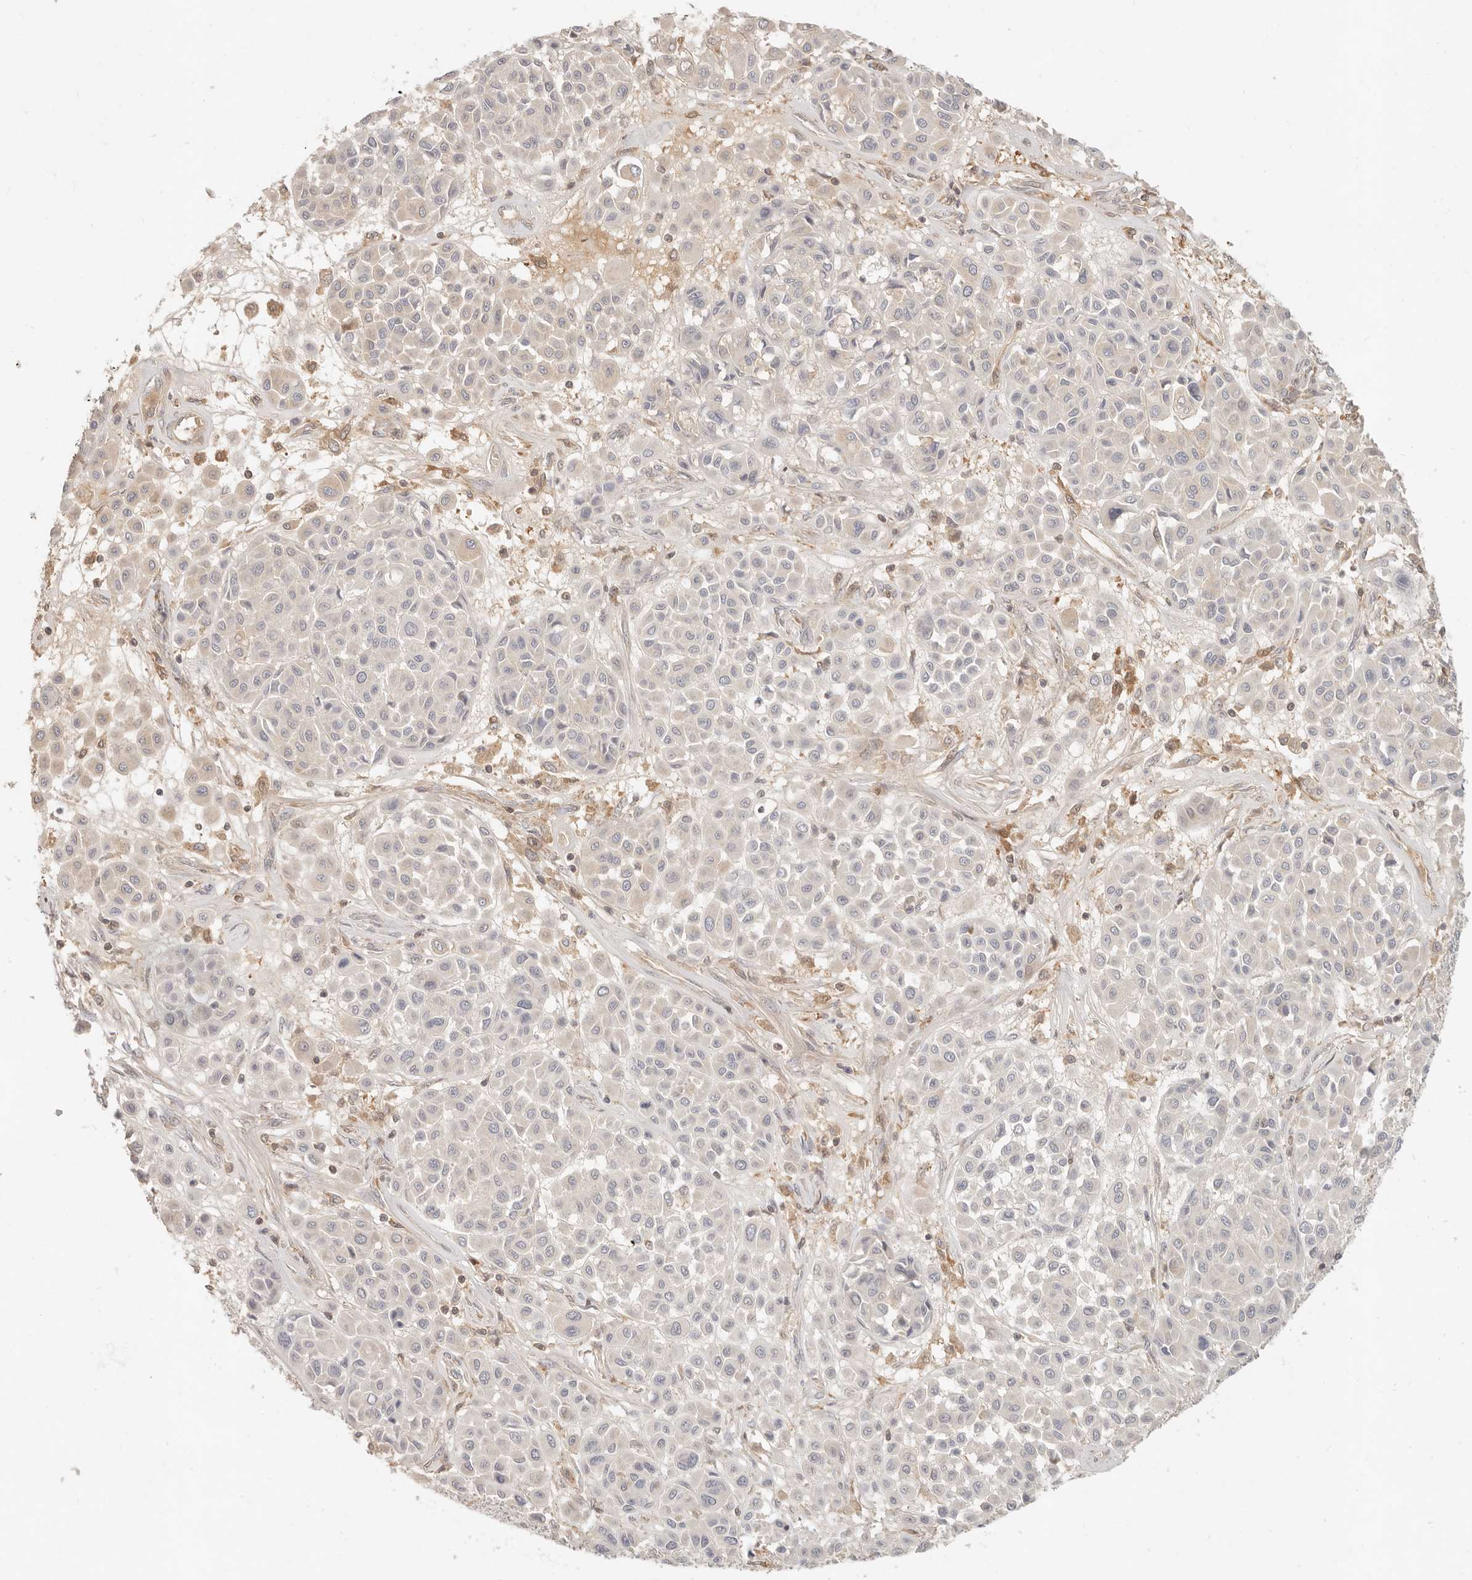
{"staining": {"intensity": "negative", "quantity": "none", "location": "none"}, "tissue": "melanoma", "cell_type": "Tumor cells", "image_type": "cancer", "snomed": [{"axis": "morphology", "description": "Malignant melanoma, Metastatic site"}, {"axis": "topography", "description": "Soft tissue"}], "caption": "This is an IHC photomicrograph of malignant melanoma (metastatic site). There is no positivity in tumor cells.", "gene": "NECAP2", "patient": {"sex": "male", "age": 41}}